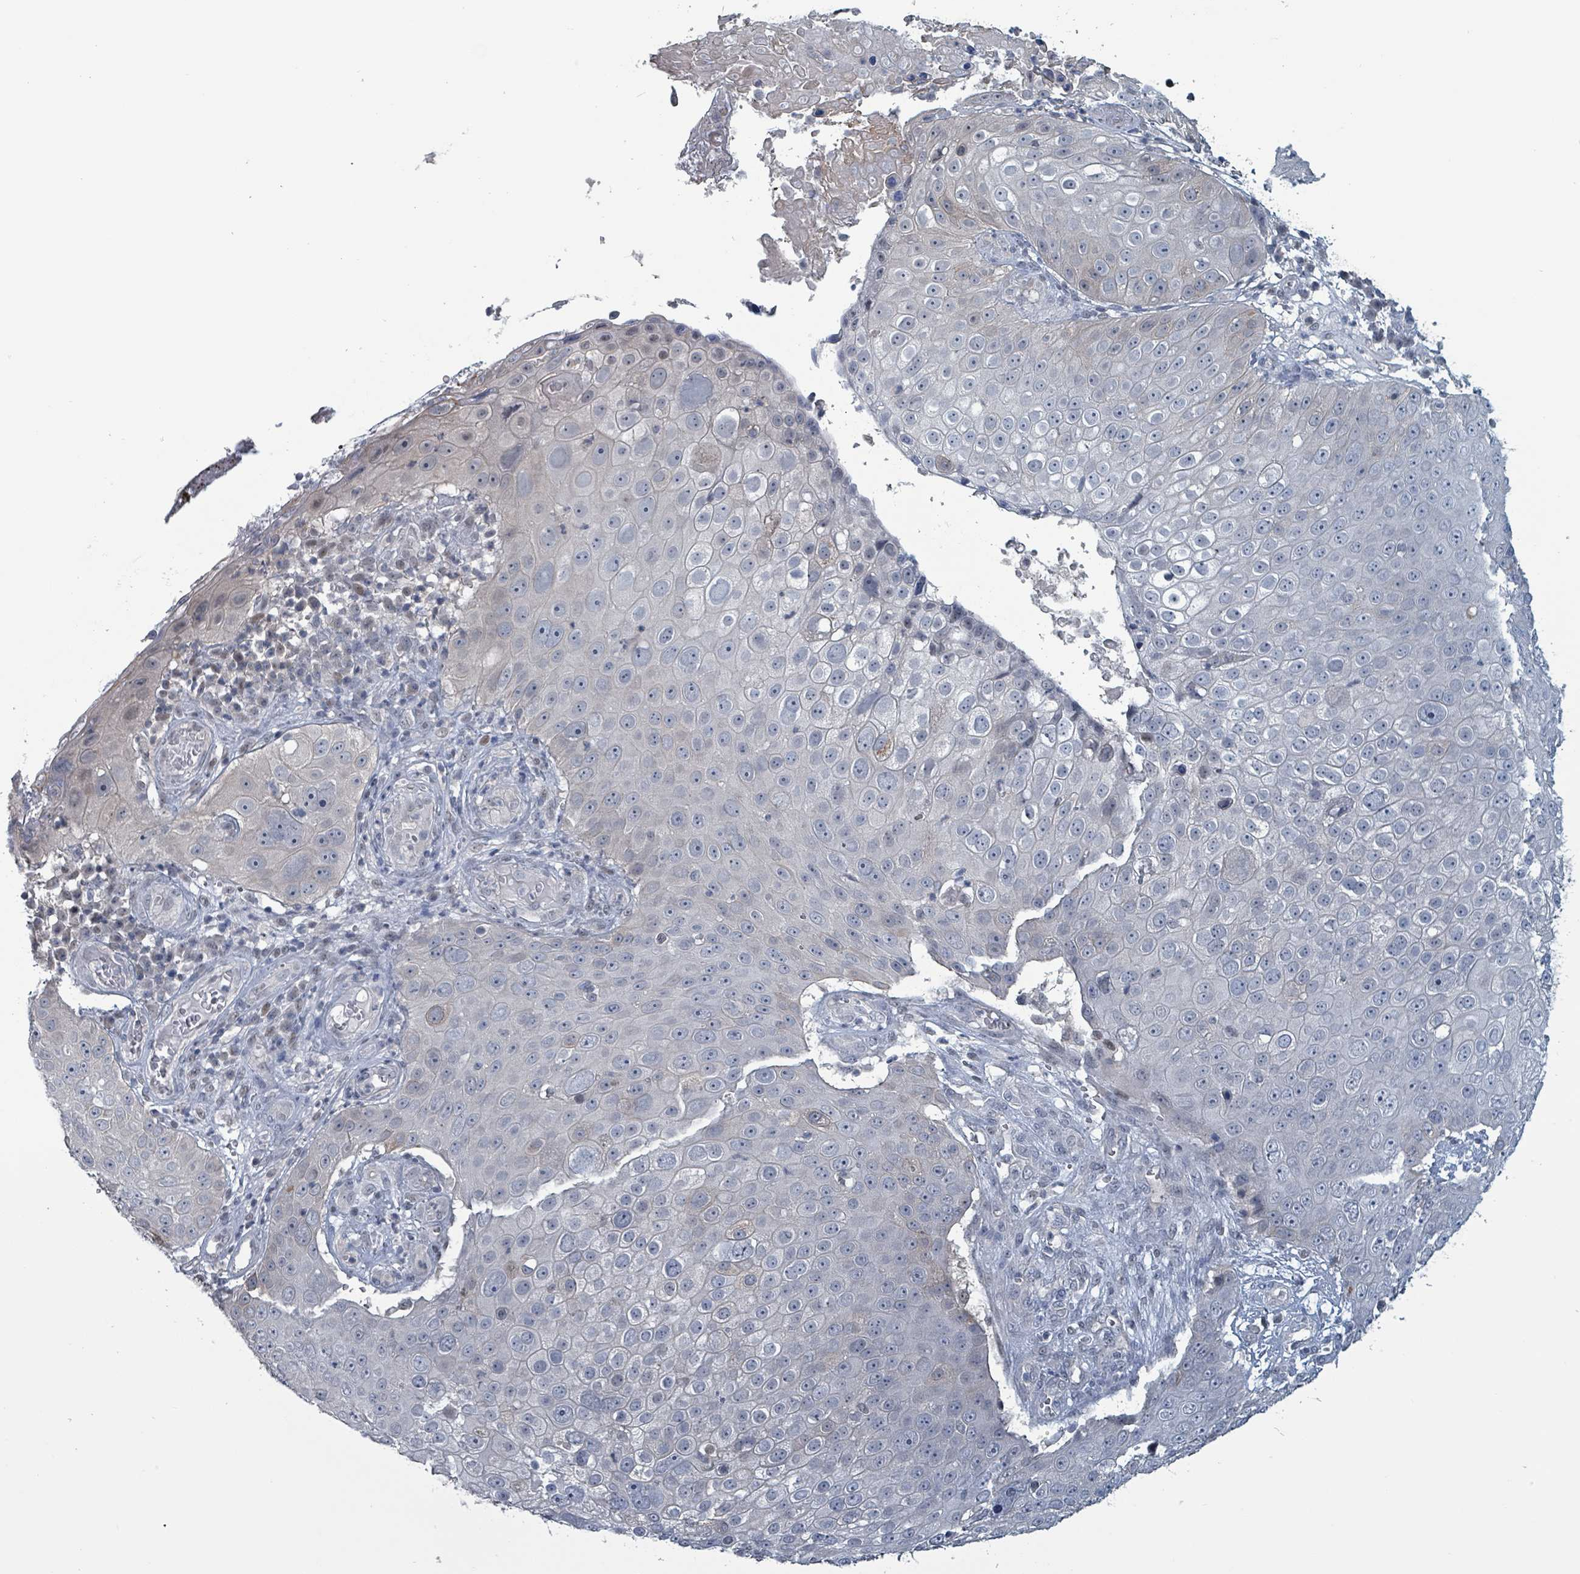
{"staining": {"intensity": "negative", "quantity": "none", "location": "none"}, "tissue": "skin cancer", "cell_type": "Tumor cells", "image_type": "cancer", "snomed": [{"axis": "morphology", "description": "Squamous cell carcinoma, NOS"}, {"axis": "topography", "description": "Skin"}], "caption": "Photomicrograph shows no significant protein expression in tumor cells of squamous cell carcinoma (skin).", "gene": "BIVM", "patient": {"sex": "male", "age": 71}}